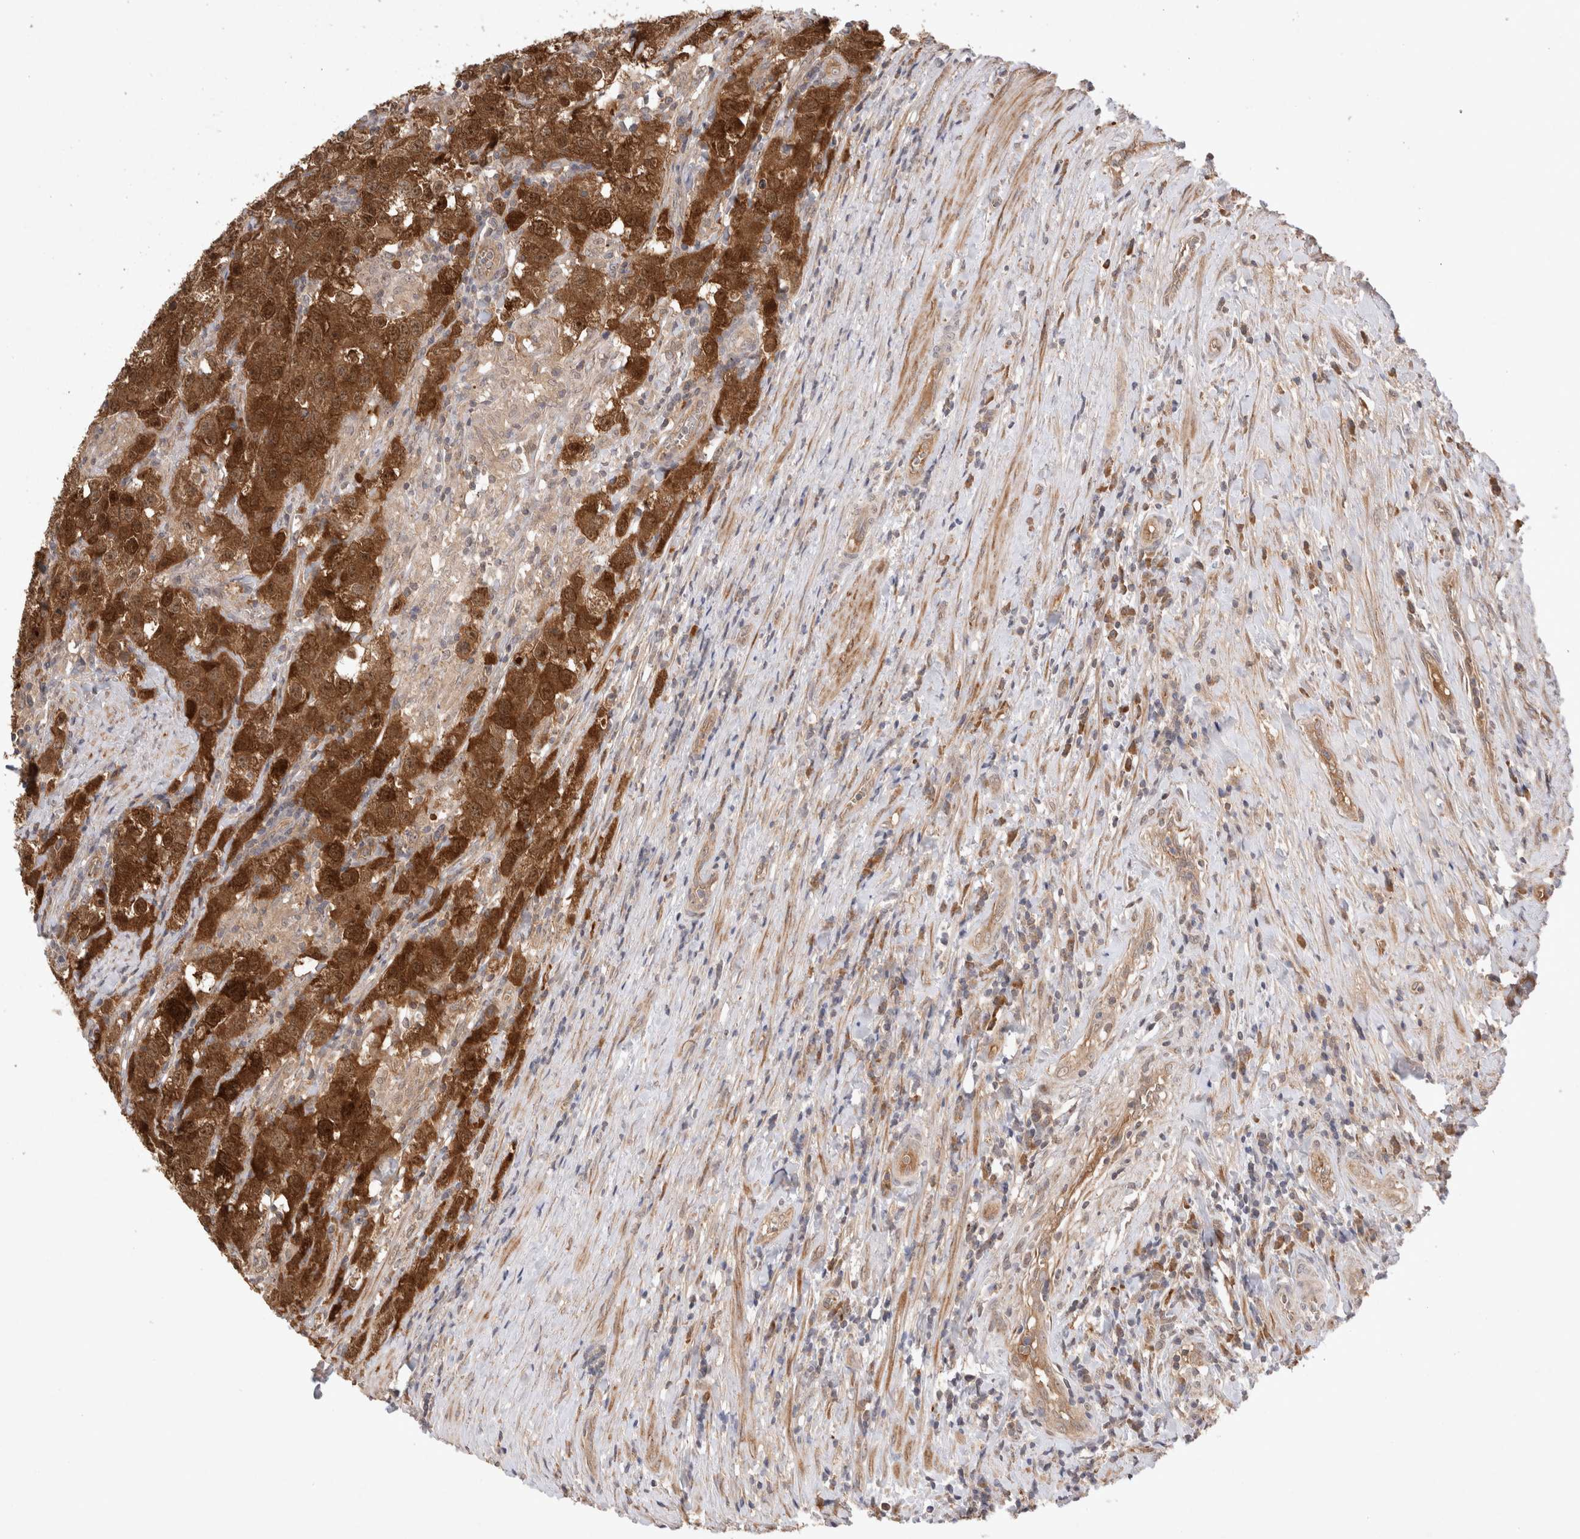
{"staining": {"intensity": "strong", "quantity": ">75%", "location": "cytoplasmic/membranous,nuclear"}, "tissue": "testis cancer", "cell_type": "Tumor cells", "image_type": "cancer", "snomed": [{"axis": "morphology", "description": "Seminoma, NOS"}, {"axis": "morphology", "description": "Carcinoma, Embryonal, NOS"}, {"axis": "topography", "description": "Testis"}], "caption": "Embryonal carcinoma (testis) tissue displays strong cytoplasmic/membranous and nuclear expression in about >75% of tumor cells, visualized by immunohistochemistry. The staining was performed using DAB, with brown indicating positive protein expression. Nuclei are stained blue with hematoxylin.", "gene": "FAM221A", "patient": {"sex": "male", "age": 43}}